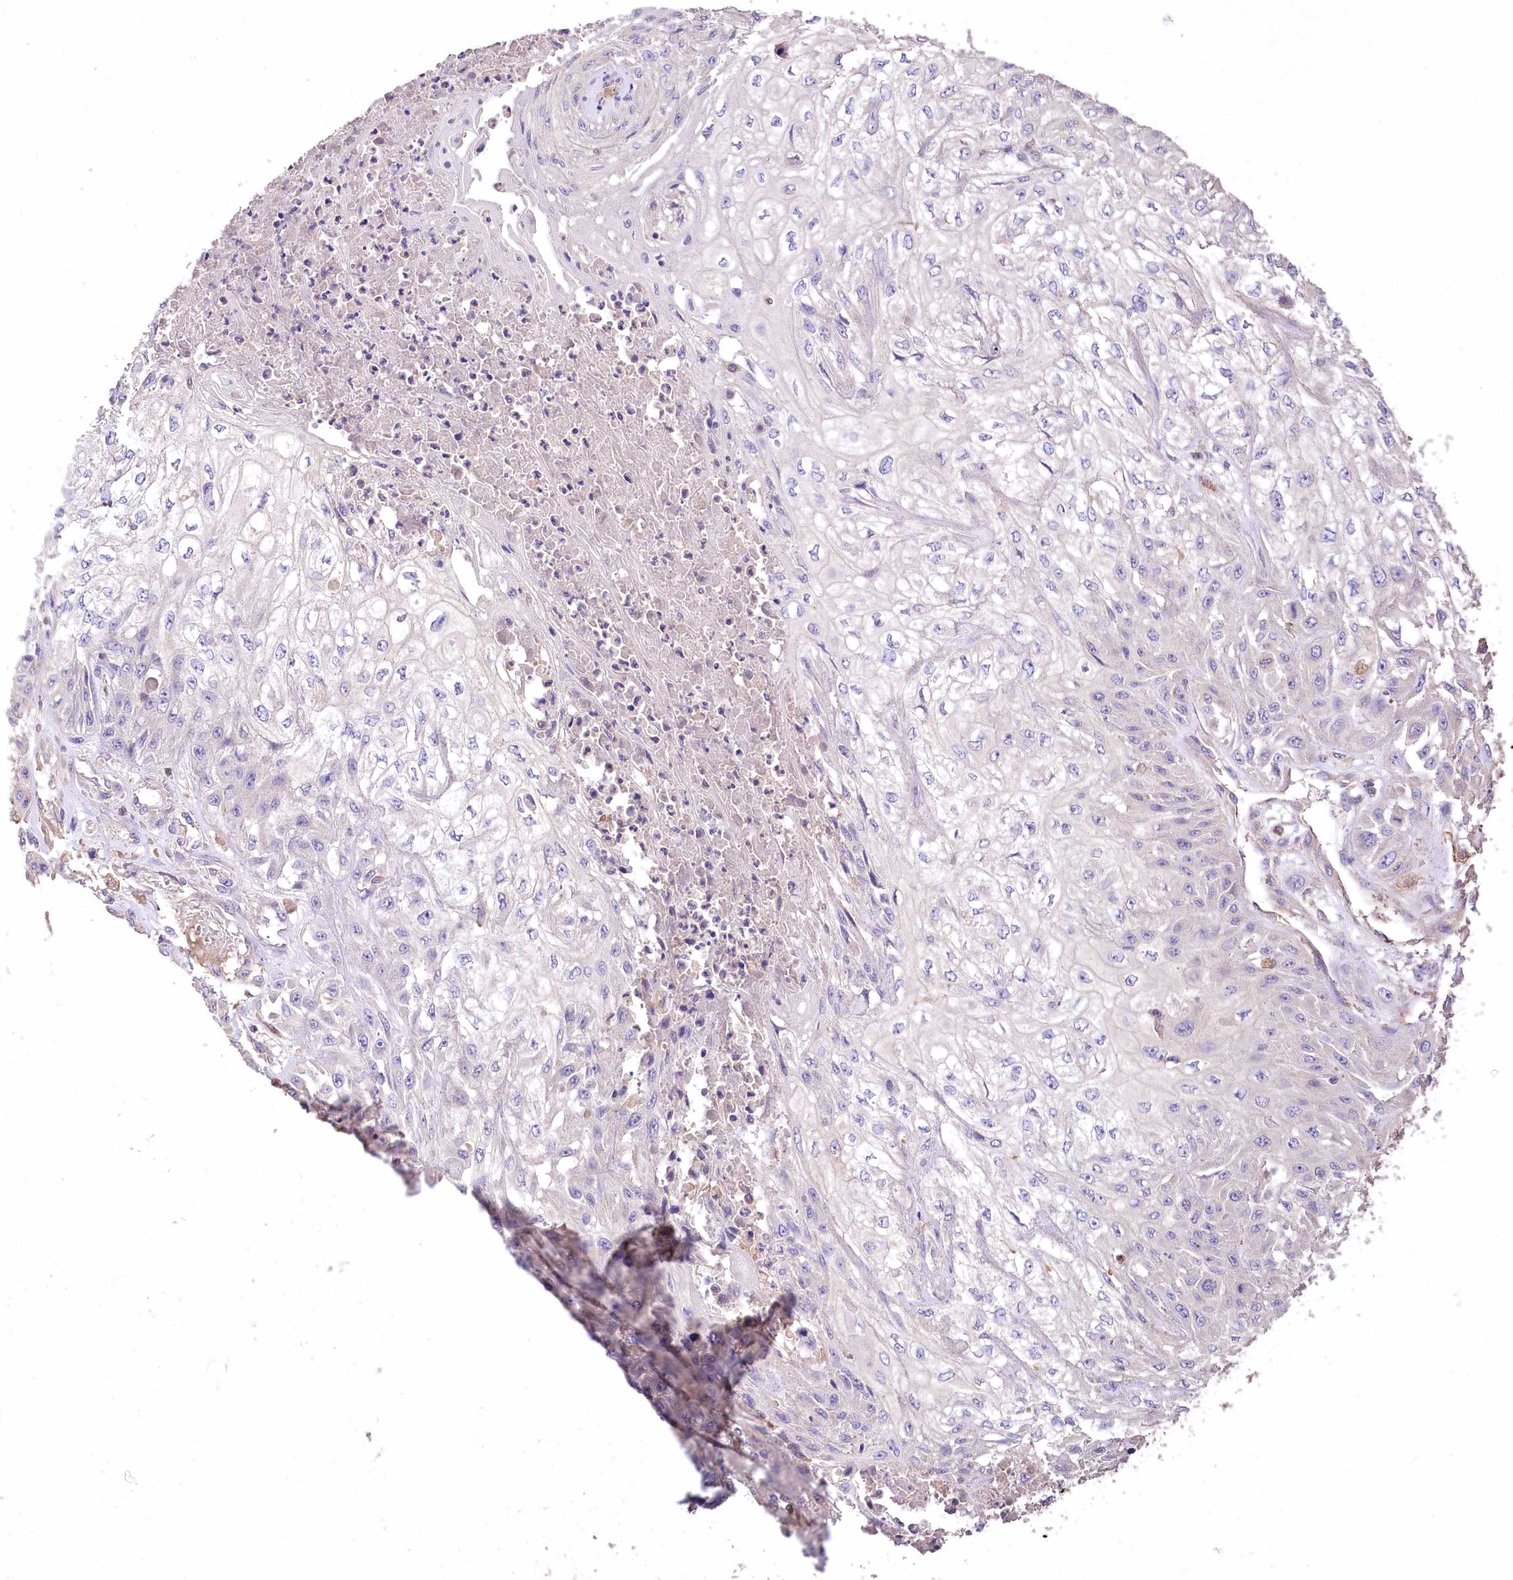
{"staining": {"intensity": "negative", "quantity": "none", "location": "none"}, "tissue": "skin cancer", "cell_type": "Tumor cells", "image_type": "cancer", "snomed": [{"axis": "morphology", "description": "Squamous cell carcinoma, NOS"}, {"axis": "morphology", "description": "Squamous cell carcinoma, metastatic, NOS"}, {"axis": "topography", "description": "Skin"}, {"axis": "topography", "description": "Lymph node"}], "caption": "Human skin metastatic squamous cell carcinoma stained for a protein using immunohistochemistry shows no staining in tumor cells.", "gene": "PCYOX1L", "patient": {"sex": "male", "age": 75}}